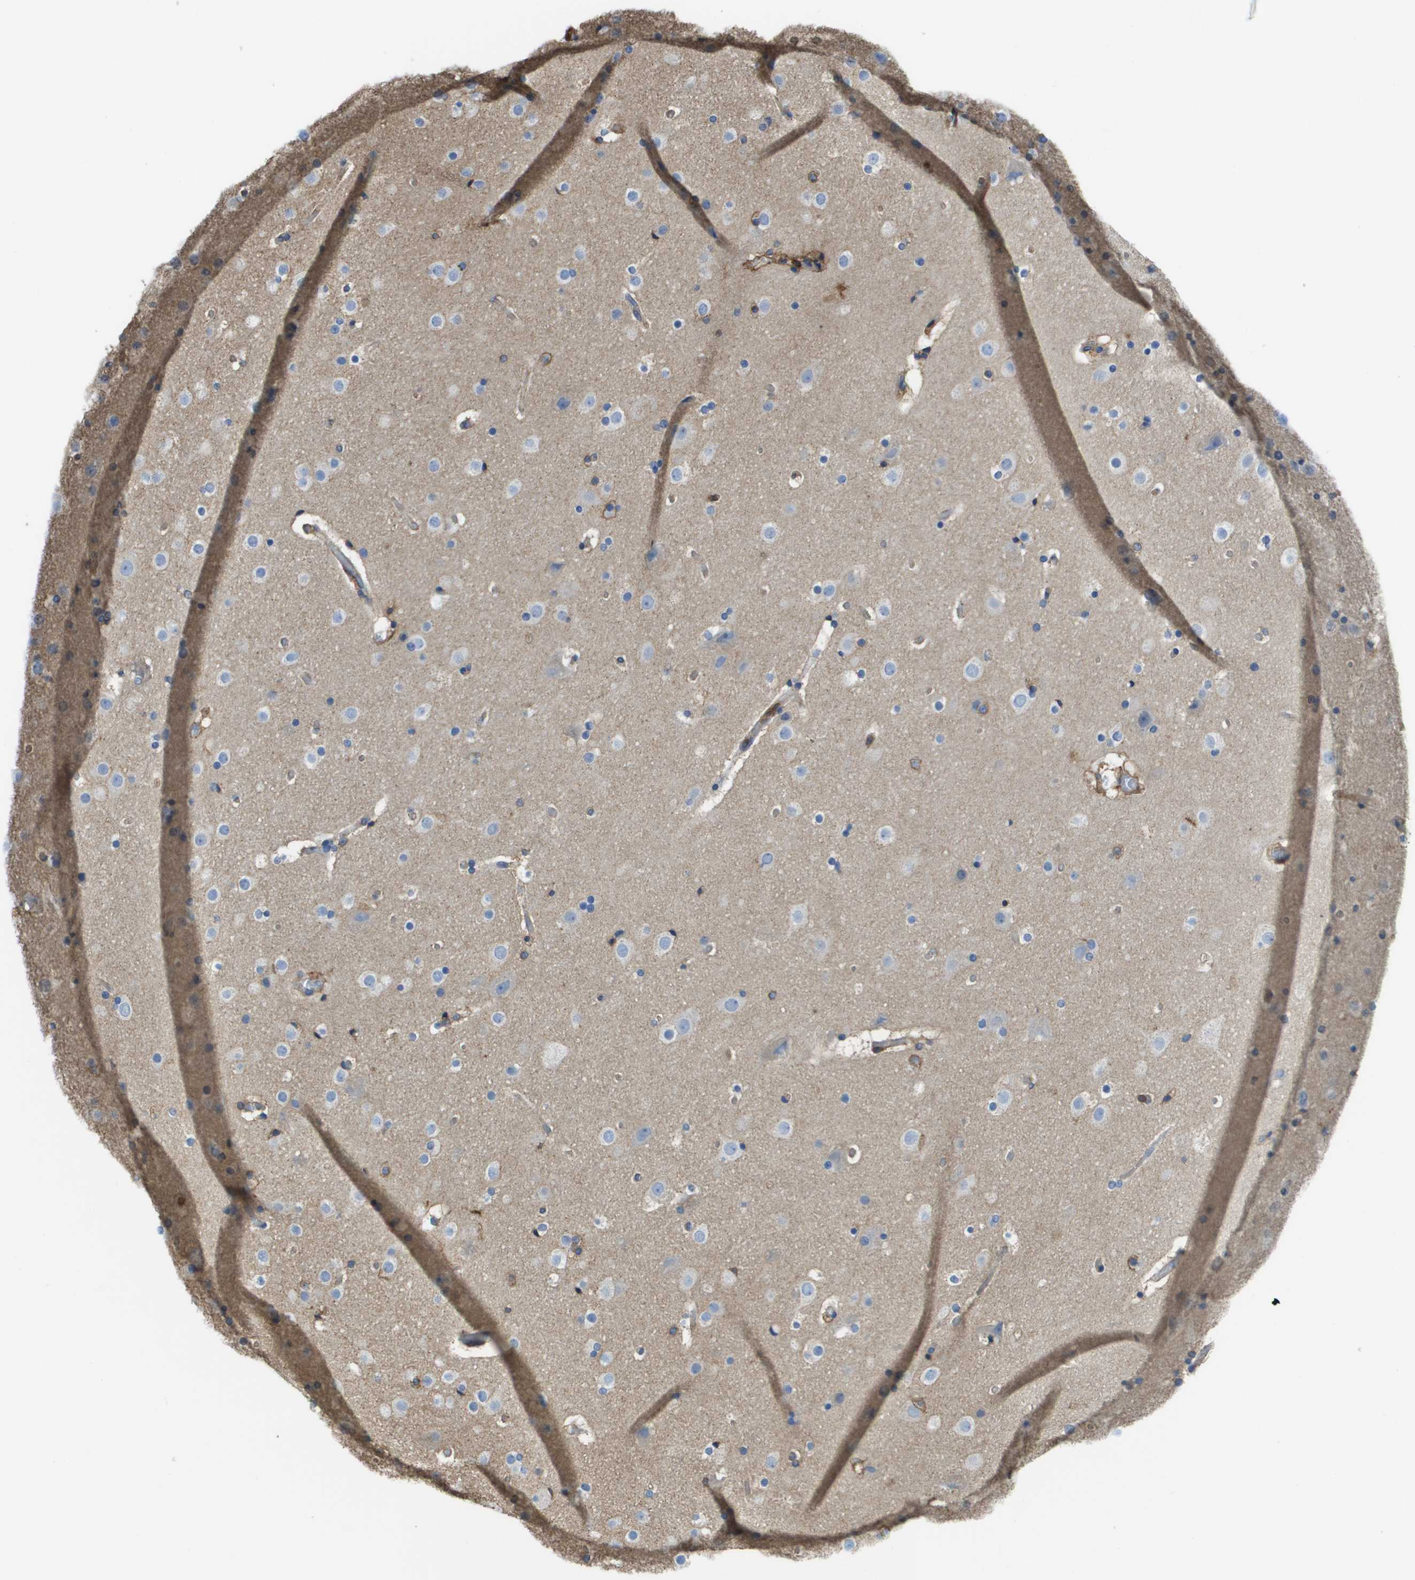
{"staining": {"intensity": "negative", "quantity": "none", "location": "none"}, "tissue": "cerebral cortex", "cell_type": "Endothelial cells", "image_type": "normal", "snomed": [{"axis": "morphology", "description": "Normal tissue, NOS"}, {"axis": "topography", "description": "Cerebral cortex"}], "caption": "The image displays no significant positivity in endothelial cells of cerebral cortex.", "gene": "PASK", "patient": {"sex": "male", "age": 57}}